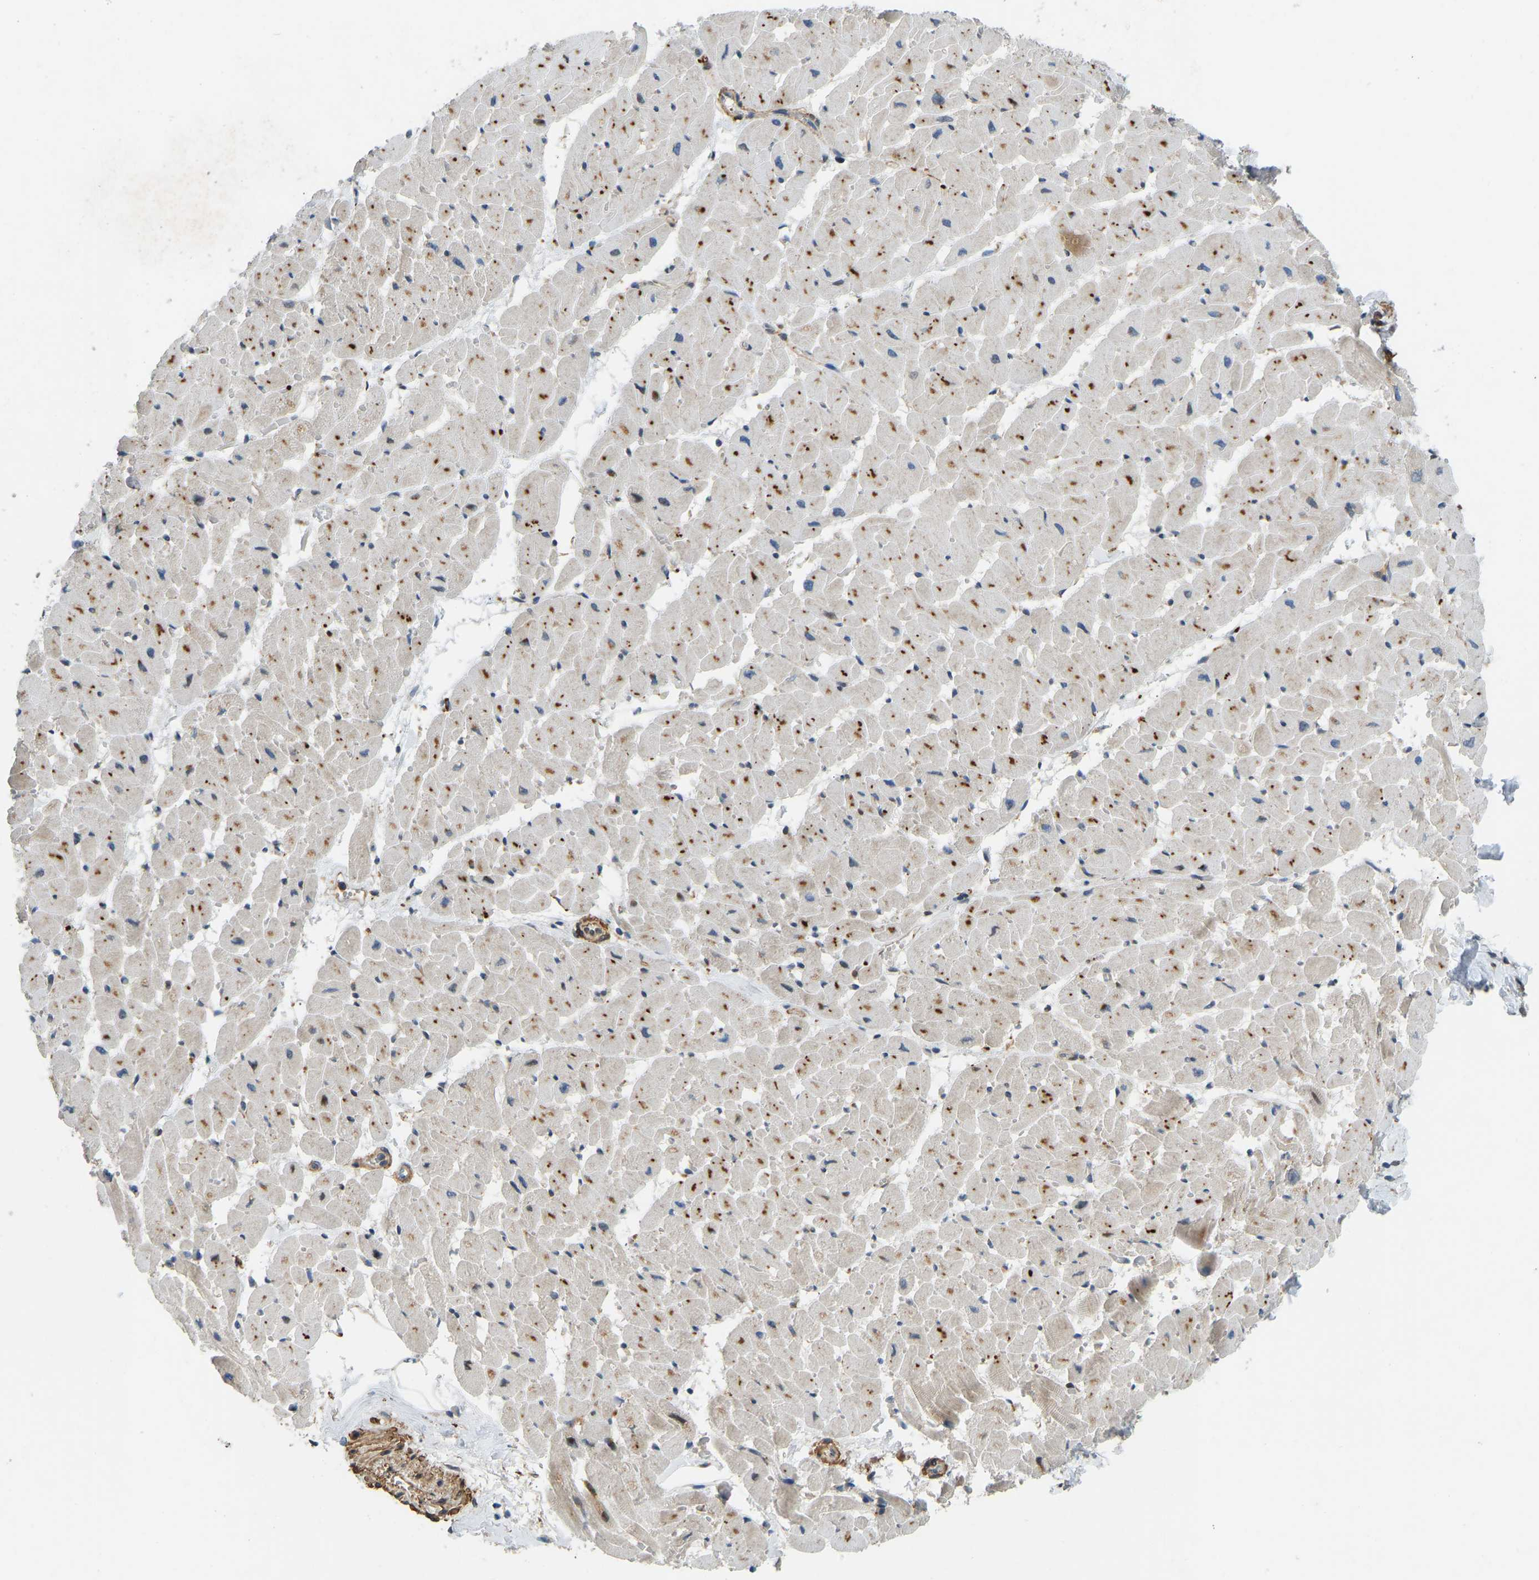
{"staining": {"intensity": "strong", "quantity": "25%-75%", "location": "cytoplasmic/membranous"}, "tissue": "heart muscle", "cell_type": "Cardiomyocytes", "image_type": "normal", "snomed": [{"axis": "morphology", "description": "Normal tissue, NOS"}, {"axis": "topography", "description": "Heart"}], "caption": "Immunohistochemical staining of normal heart muscle displays strong cytoplasmic/membranous protein positivity in about 25%-75% of cardiomyocytes.", "gene": "OS9", "patient": {"sex": "female", "age": 19}}